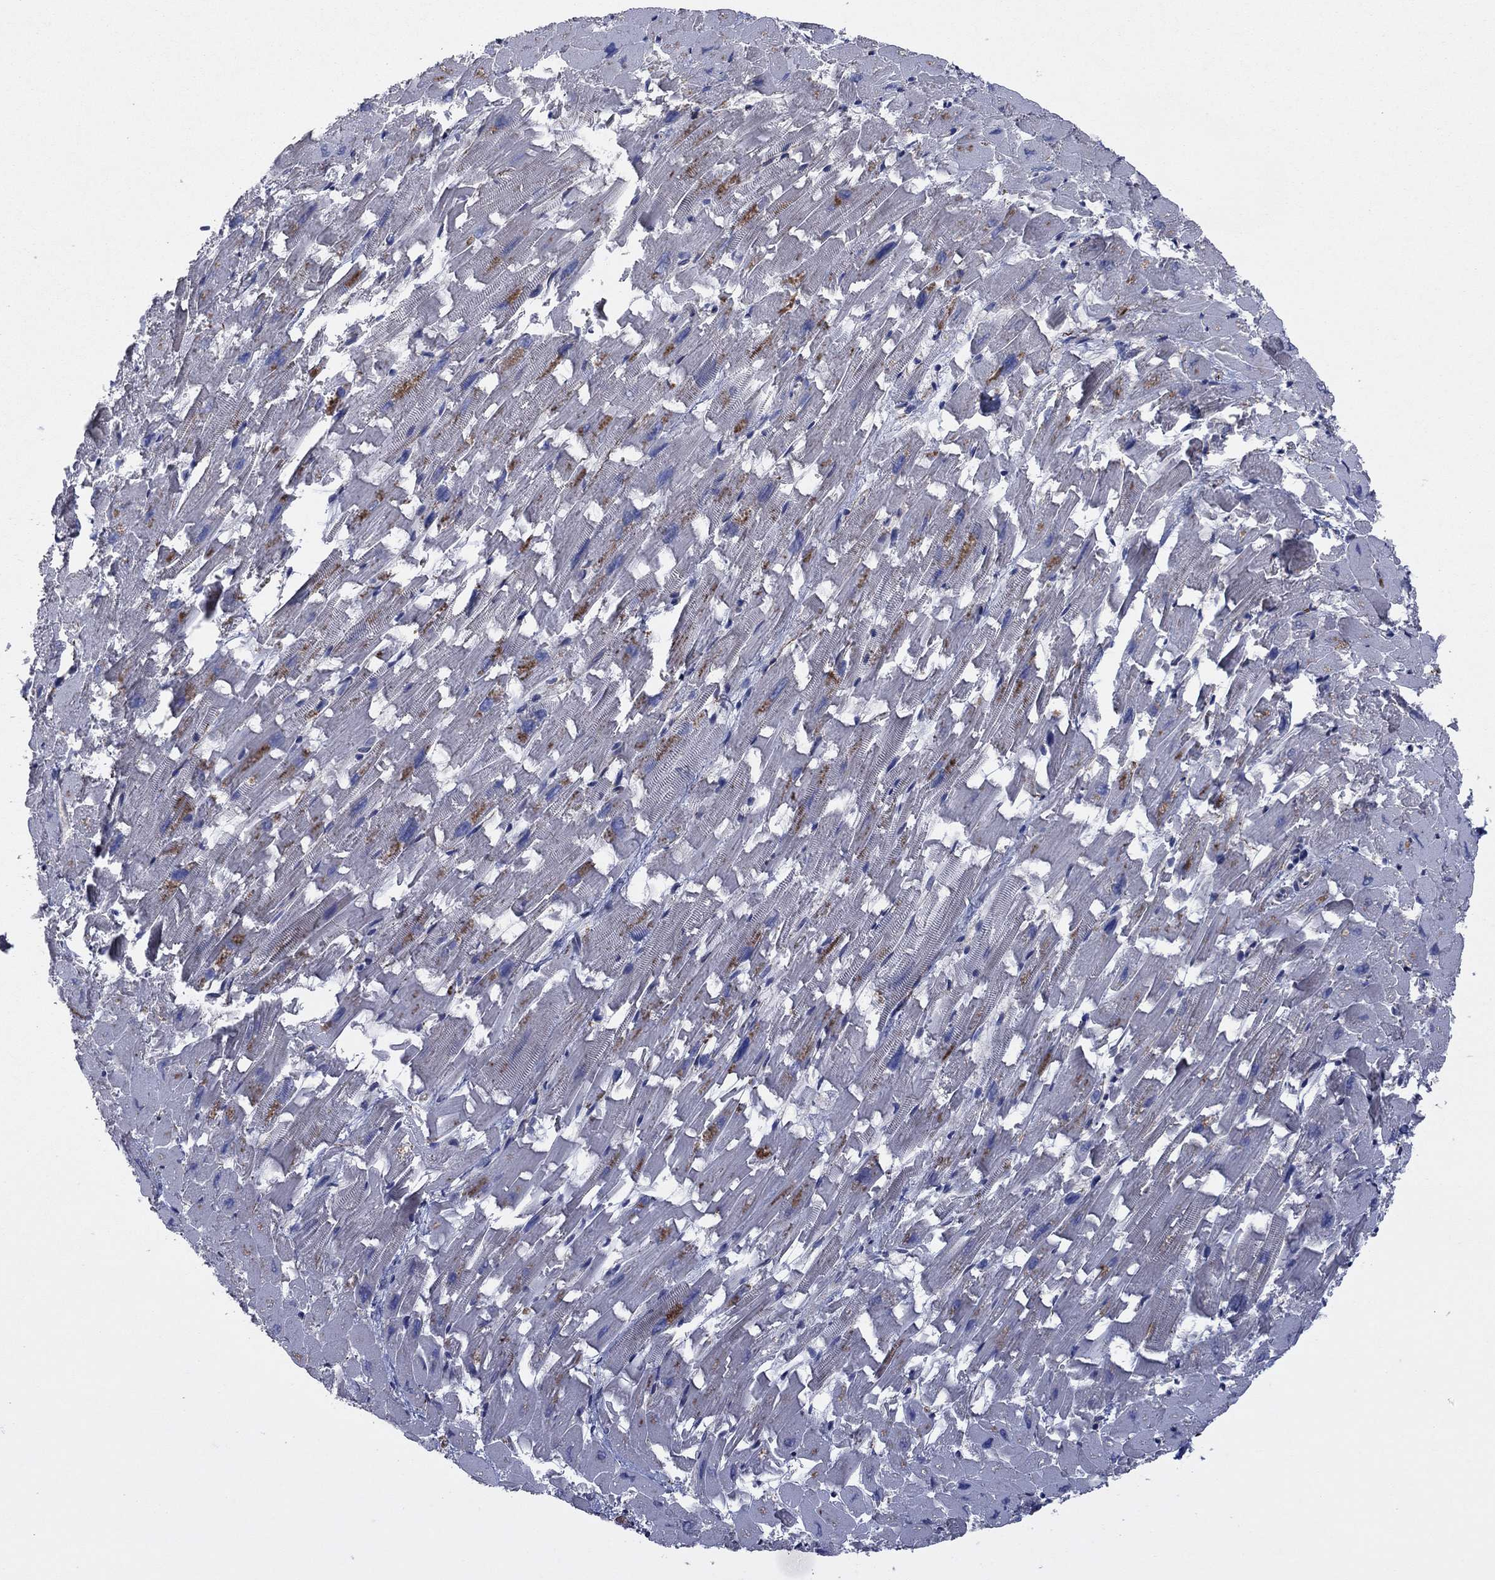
{"staining": {"intensity": "moderate", "quantity": "<25%", "location": "cytoplasmic/membranous"}, "tissue": "heart muscle", "cell_type": "Cardiomyocytes", "image_type": "normal", "snomed": [{"axis": "morphology", "description": "Normal tissue, NOS"}, {"axis": "topography", "description": "Heart"}], "caption": "Immunohistochemistry image of benign heart muscle stained for a protein (brown), which reveals low levels of moderate cytoplasmic/membranous positivity in about <25% of cardiomyocytes.", "gene": "MEA1", "patient": {"sex": "female", "age": 64}}